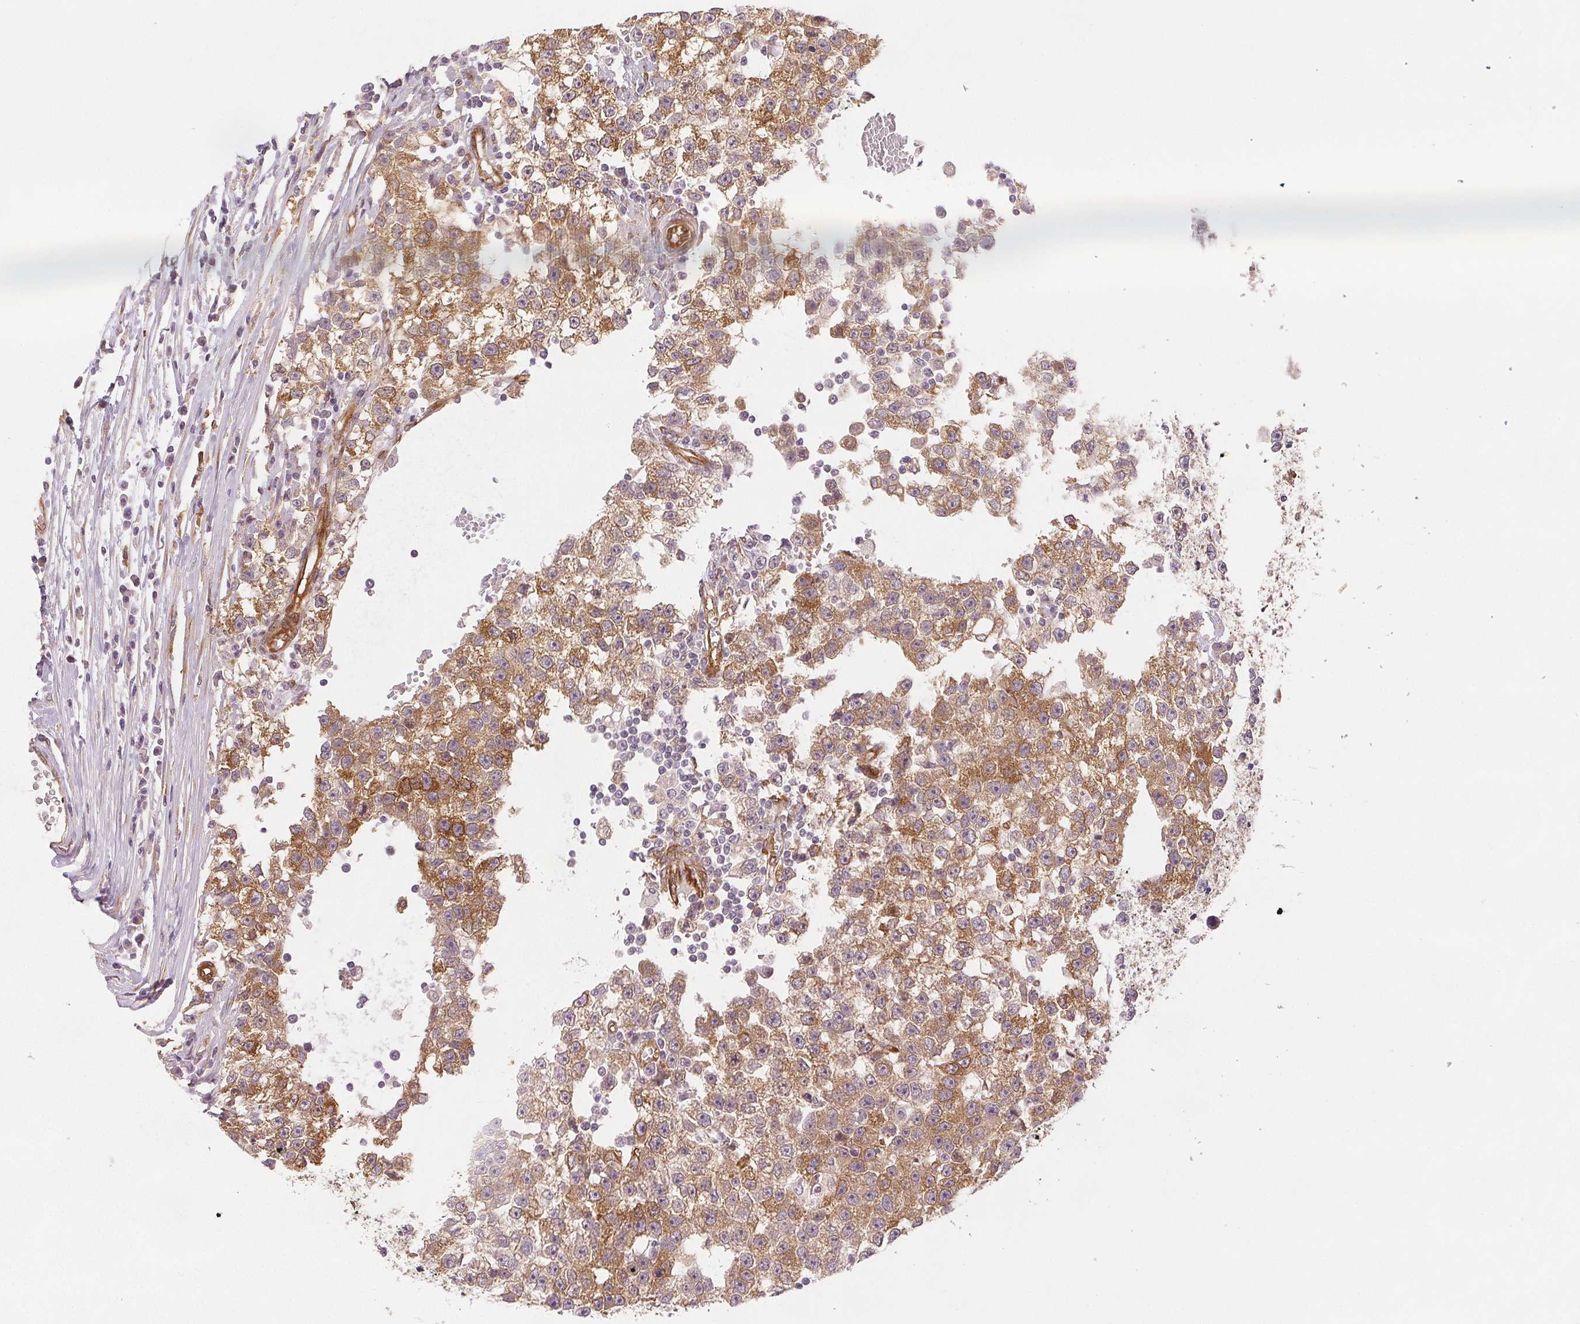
{"staining": {"intensity": "moderate", "quantity": ">75%", "location": "cytoplasmic/membranous"}, "tissue": "testis cancer", "cell_type": "Tumor cells", "image_type": "cancer", "snomed": [{"axis": "morphology", "description": "Seminoma, NOS"}, {"axis": "topography", "description": "Testis"}], "caption": "Tumor cells show medium levels of moderate cytoplasmic/membranous positivity in approximately >75% of cells in seminoma (testis). (DAB (3,3'-diaminobenzidine) IHC, brown staining for protein, blue staining for nuclei).", "gene": "DIAPH2", "patient": {"sex": "male", "age": 34}}